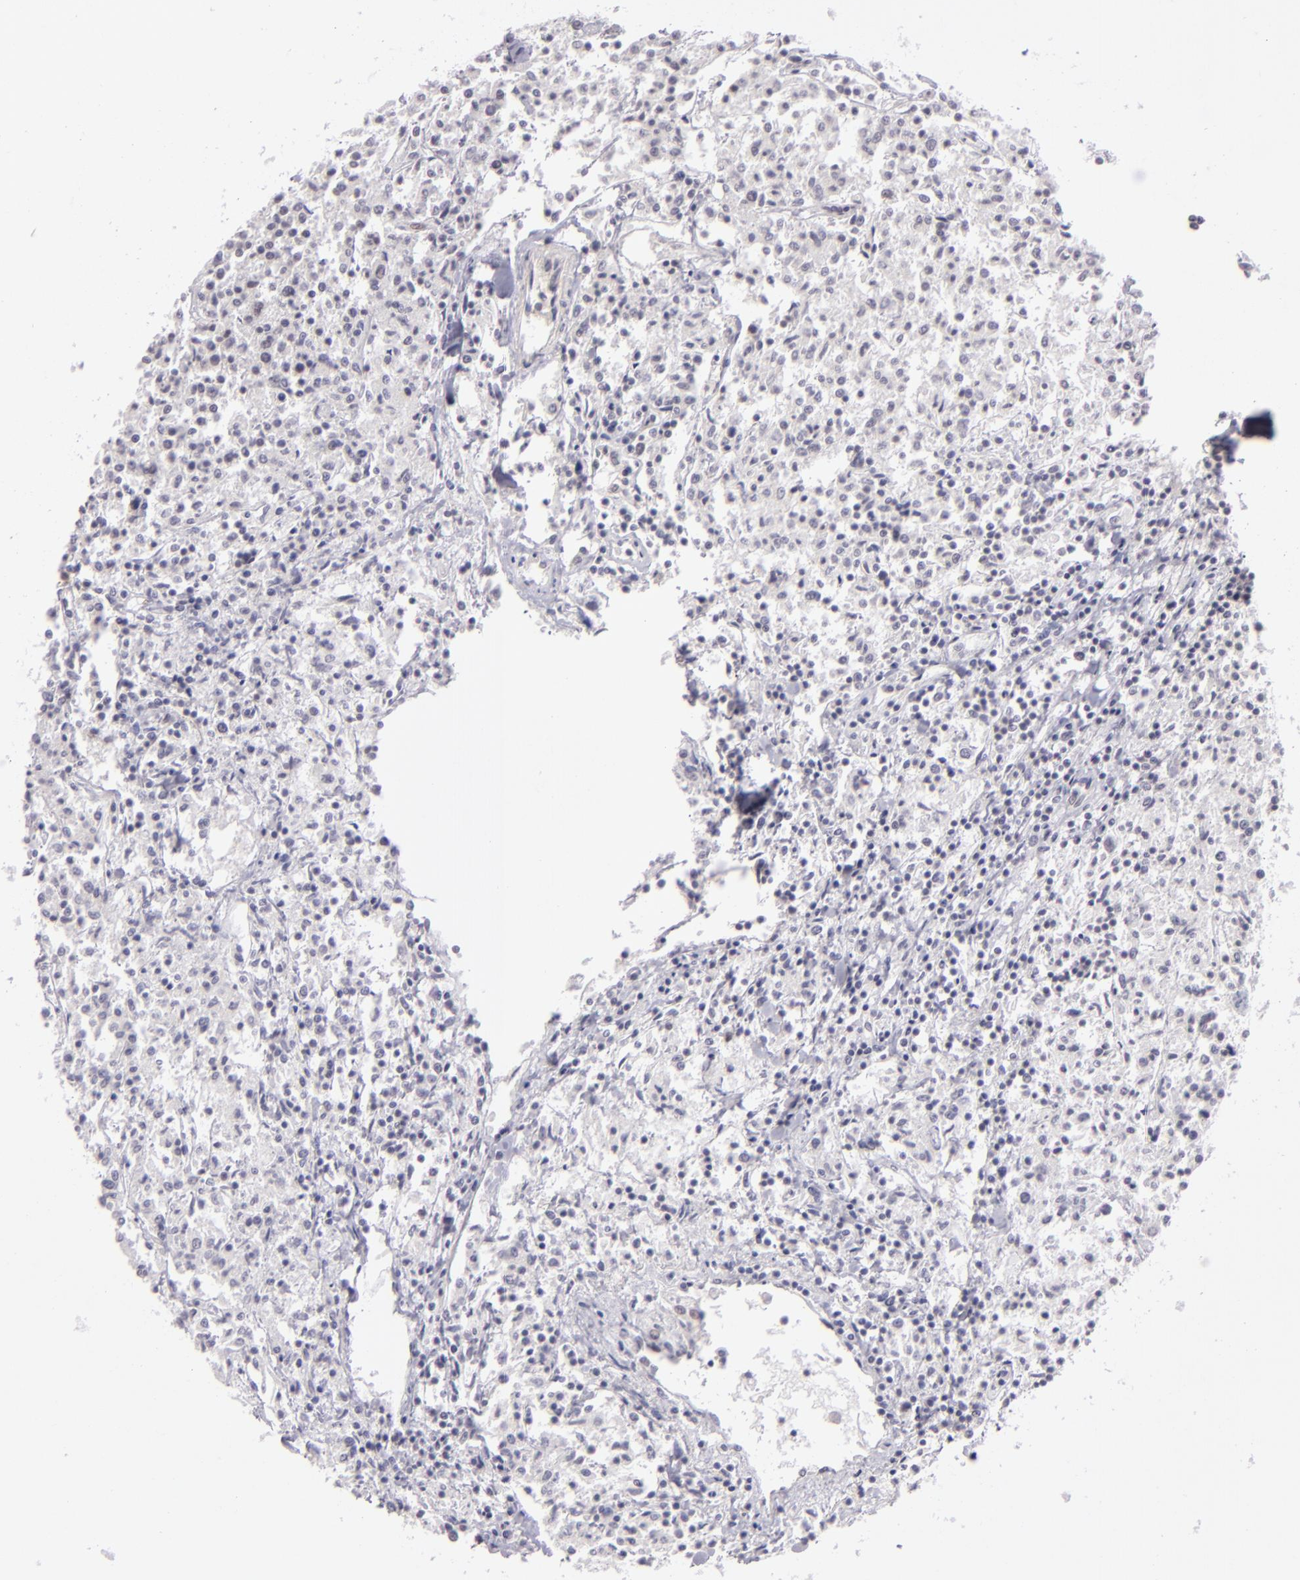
{"staining": {"intensity": "negative", "quantity": "none", "location": "none"}, "tissue": "lymphoma", "cell_type": "Tumor cells", "image_type": "cancer", "snomed": [{"axis": "morphology", "description": "Malignant lymphoma, non-Hodgkin's type, Low grade"}, {"axis": "topography", "description": "Small intestine"}], "caption": "Human malignant lymphoma, non-Hodgkin's type (low-grade) stained for a protein using IHC displays no expression in tumor cells.", "gene": "ZNF205", "patient": {"sex": "female", "age": 59}}